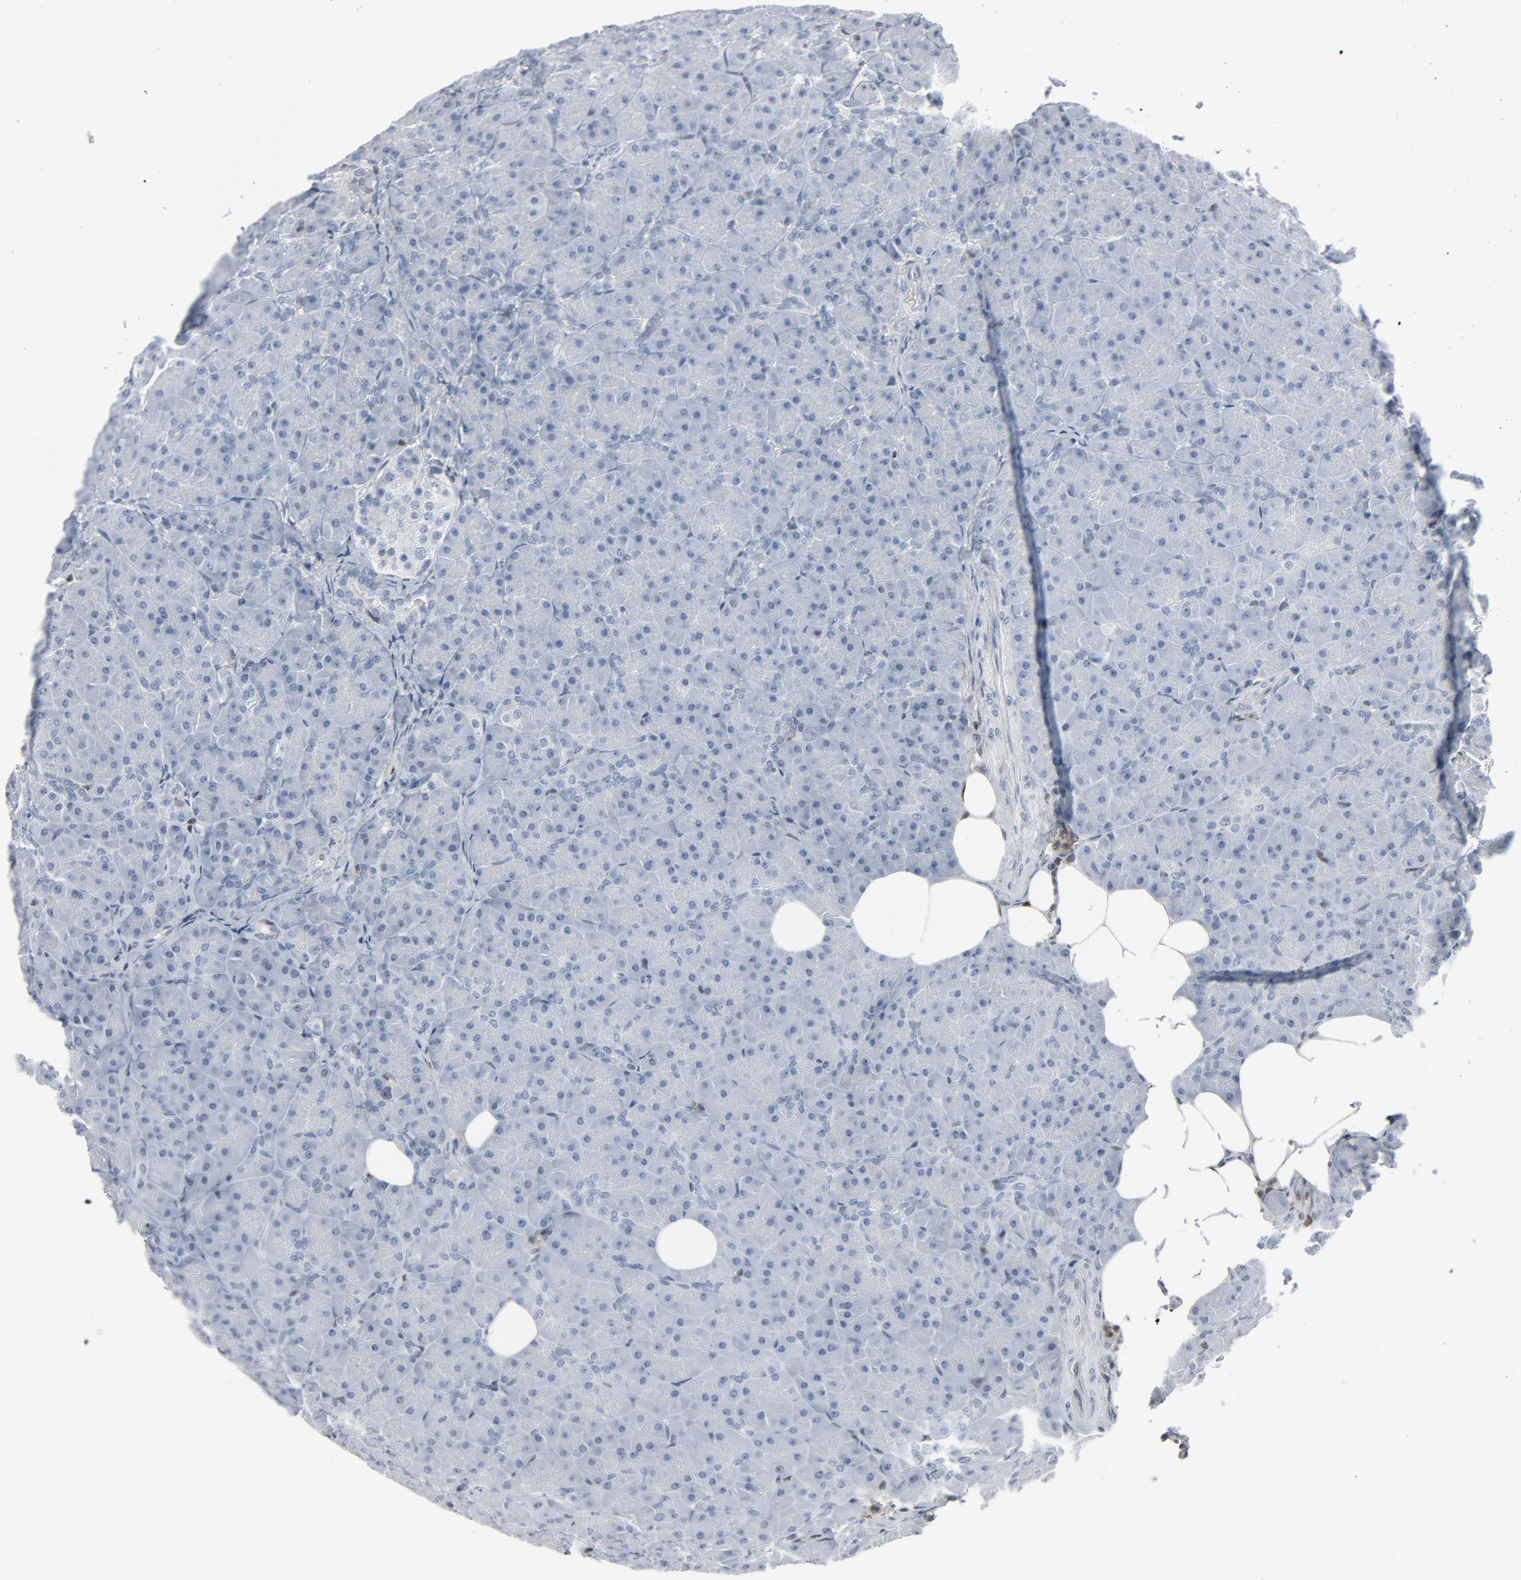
{"staining": {"intensity": "negative", "quantity": "none", "location": "none"}, "tissue": "pancreas", "cell_type": "Exocrine glandular cells", "image_type": "normal", "snomed": [{"axis": "morphology", "description": "Normal tissue, NOS"}, {"axis": "topography", "description": "Pancreas"}], "caption": "High power microscopy histopathology image of an immunohistochemistry (IHC) photomicrograph of benign pancreas, revealing no significant expression in exocrine glandular cells.", "gene": "STAT5A", "patient": {"sex": "male", "age": 66}}